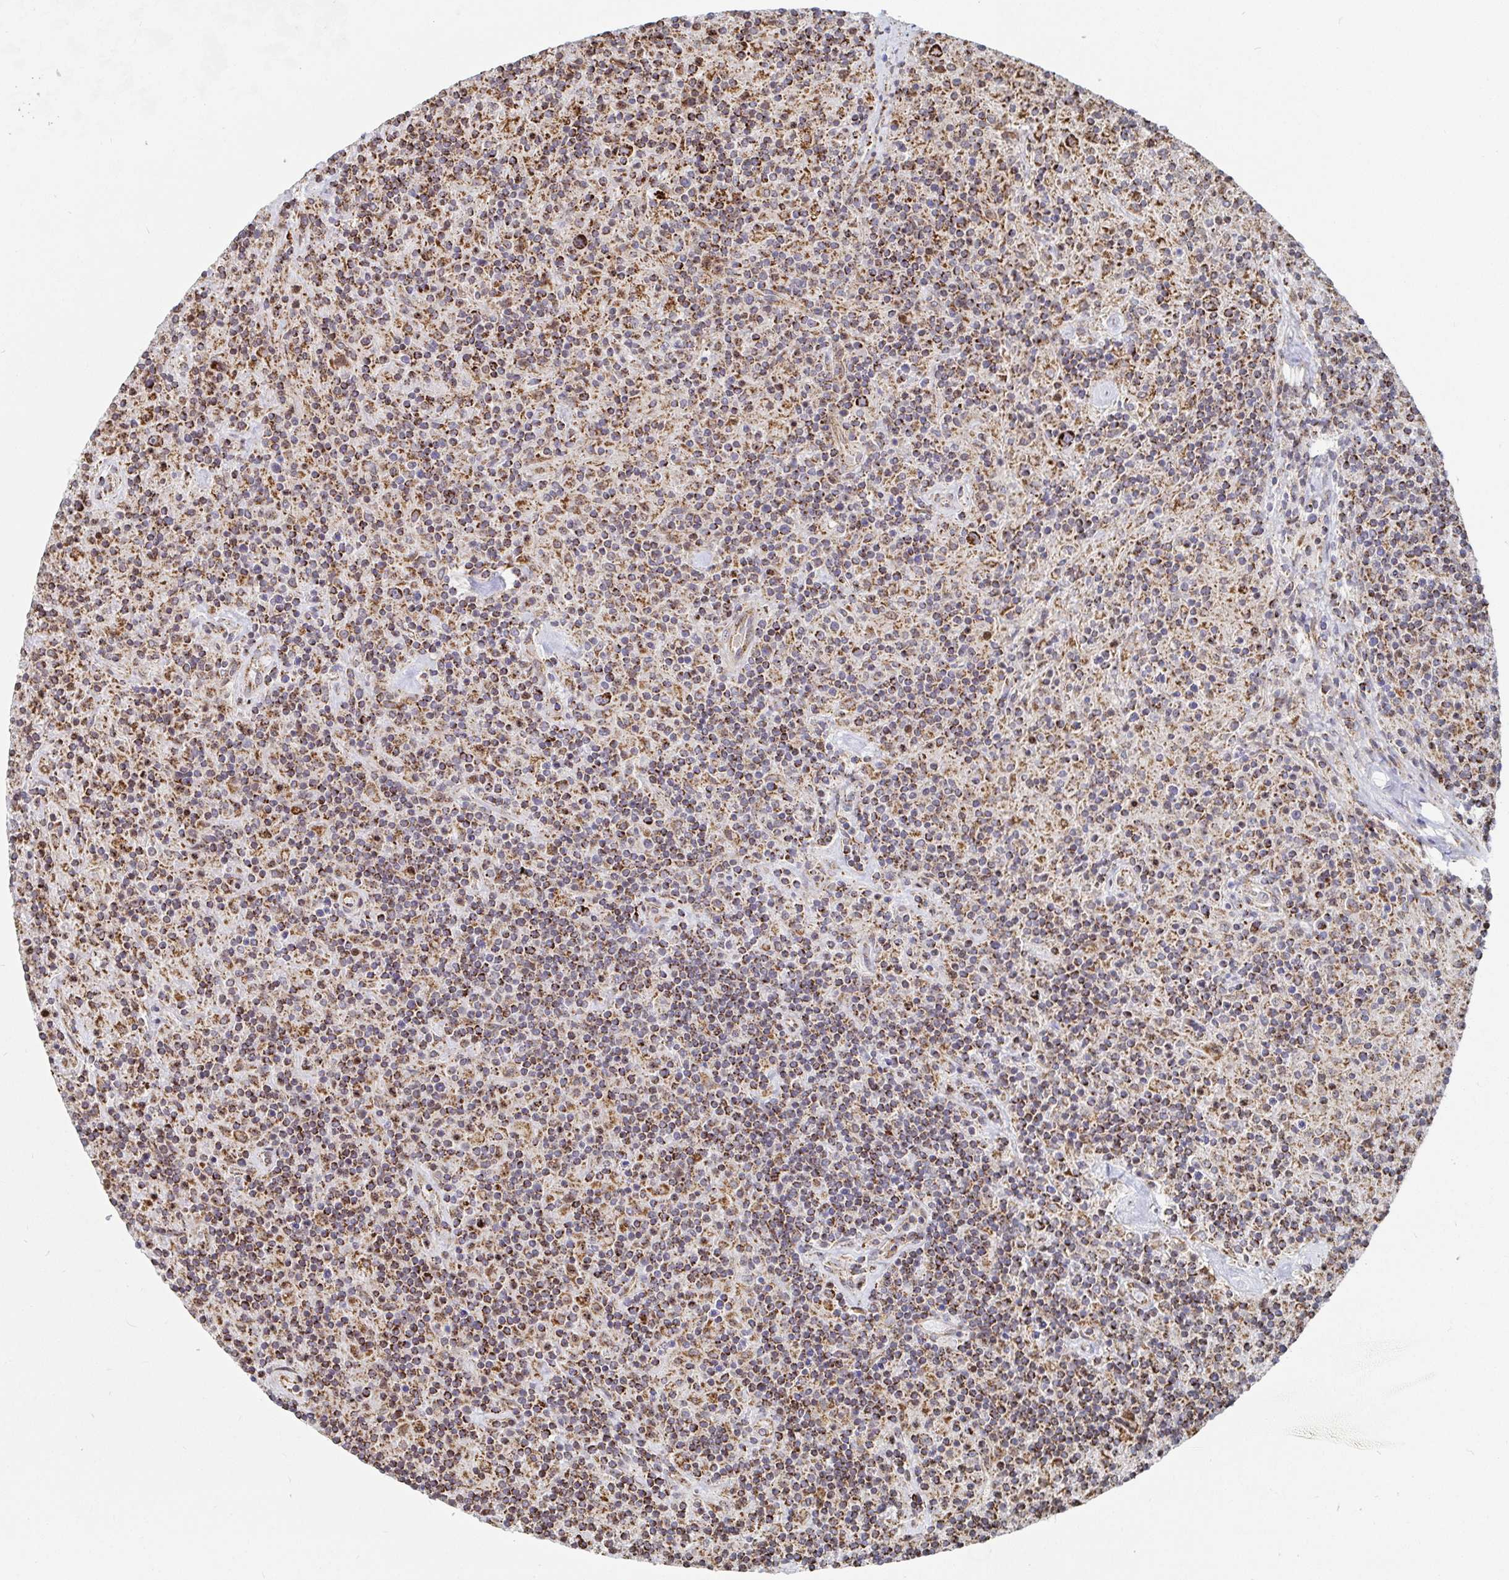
{"staining": {"intensity": "strong", "quantity": ">75%", "location": "cytoplasmic/membranous"}, "tissue": "lymphoma", "cell_type": "Tumor cells", "image_type": "cancer", "snomed": [{"axis": "morphology", "description": "Hodgkin's disease, NOS"}, {"axis": "topography", "description": "Lymph node"}], "caption": "Immunohistochemical staining of Hodgkin's disease reveals strong cytoplasmic/membranous protein staining in about >75% of tumor cells.", "gene": "STARD8", "patient": {"sex": "male", "age": 70}}